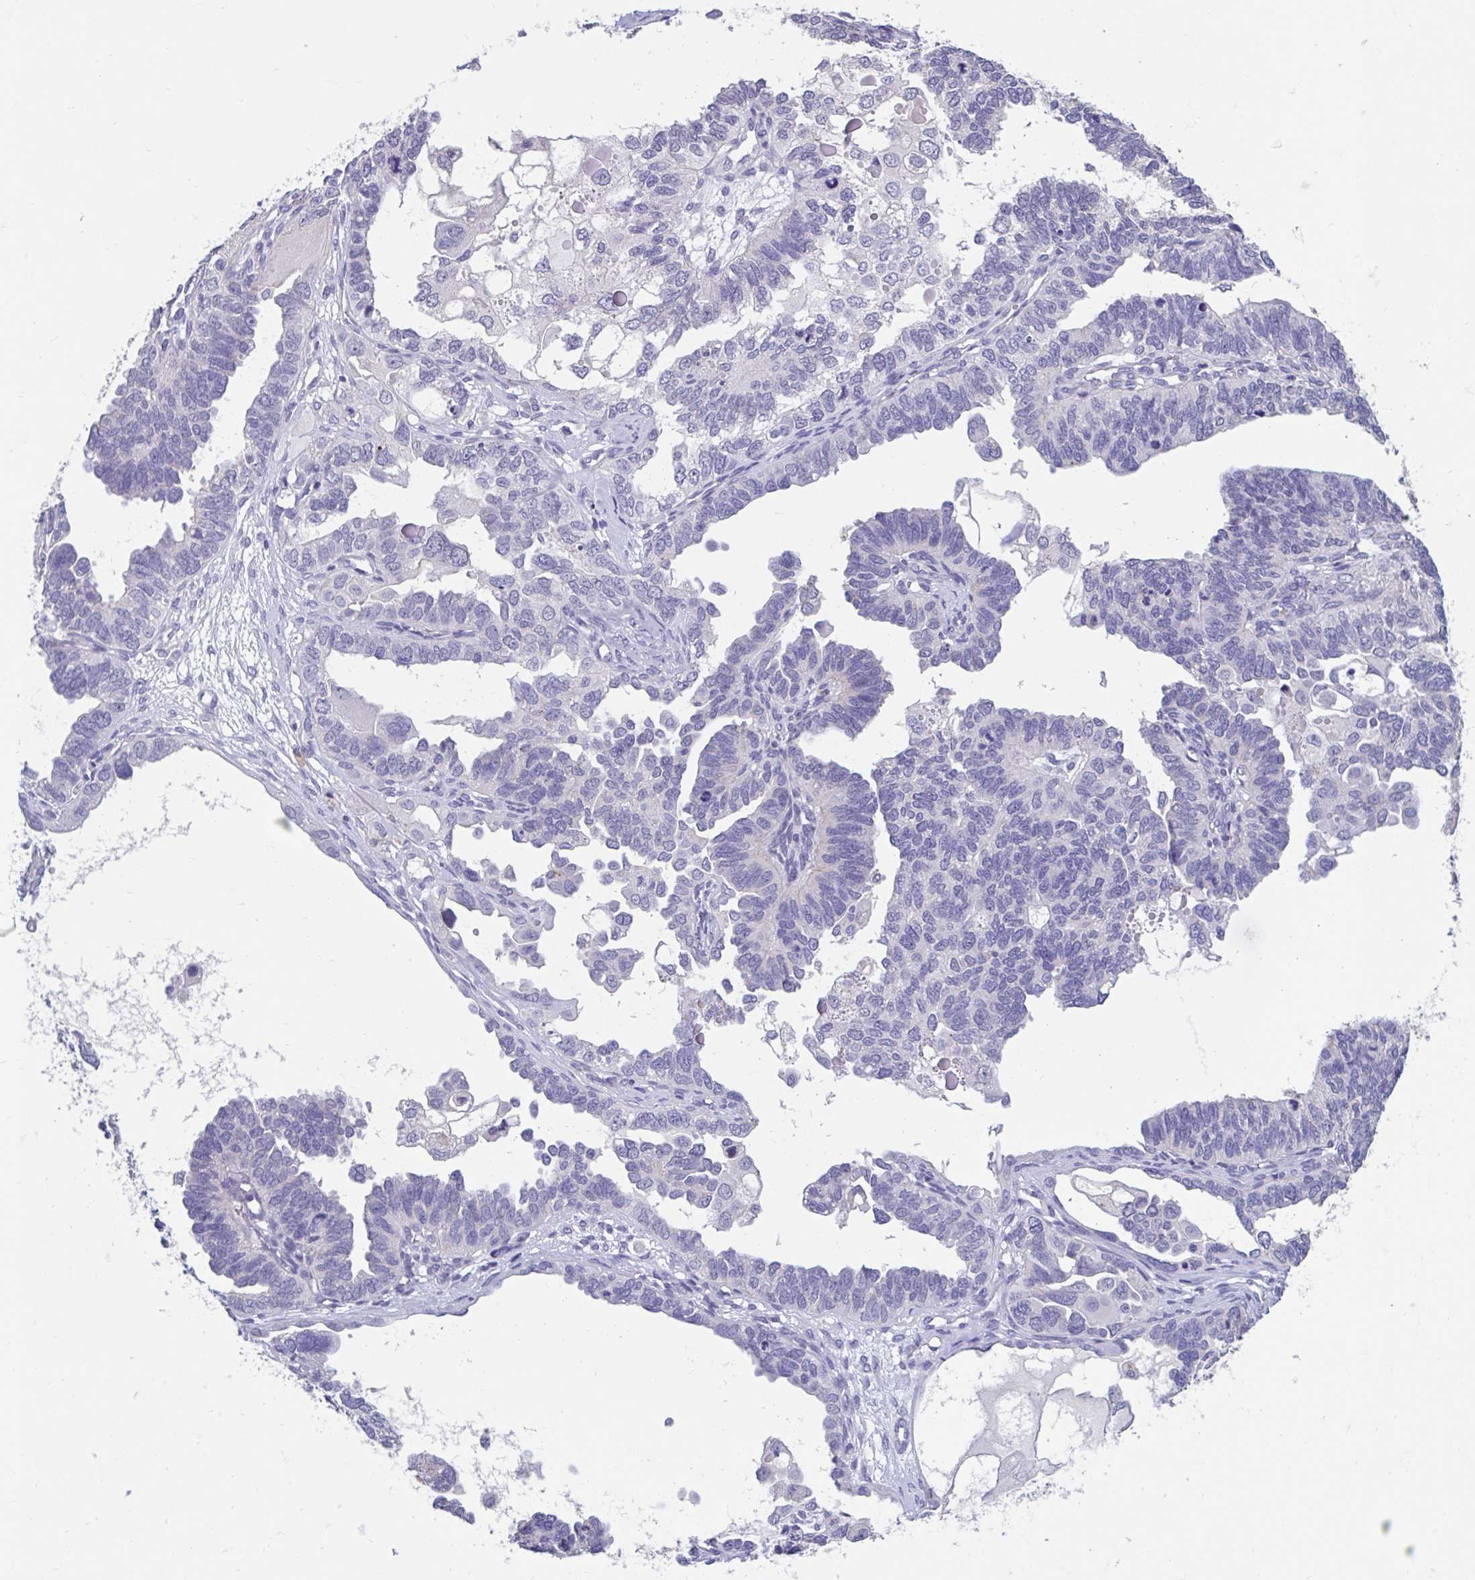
{"staining": {"intensity": "negative", "quantity": "none", "location": "none"}, "tissue": "ovarian cancer", "cell_type": "Tumor cells", "image_type": "cancer", "snomed": [{"axis": "morphology", "description": "Cystadenocarcinoma, serous, NOS"}, {"axis": "topography", "description": "Ovary"}], "caption": "Immunohistochemical staining of human ovarian cancer reveals no significant staining in tumor cells. Brightfield microscopy of immunohistochemistry (IHC) stained with DAB (brown) and hematoxylin (blue), captured at high magnification.", "gene": "GPR162", "patient": {"sex": "female", "age": 51}}